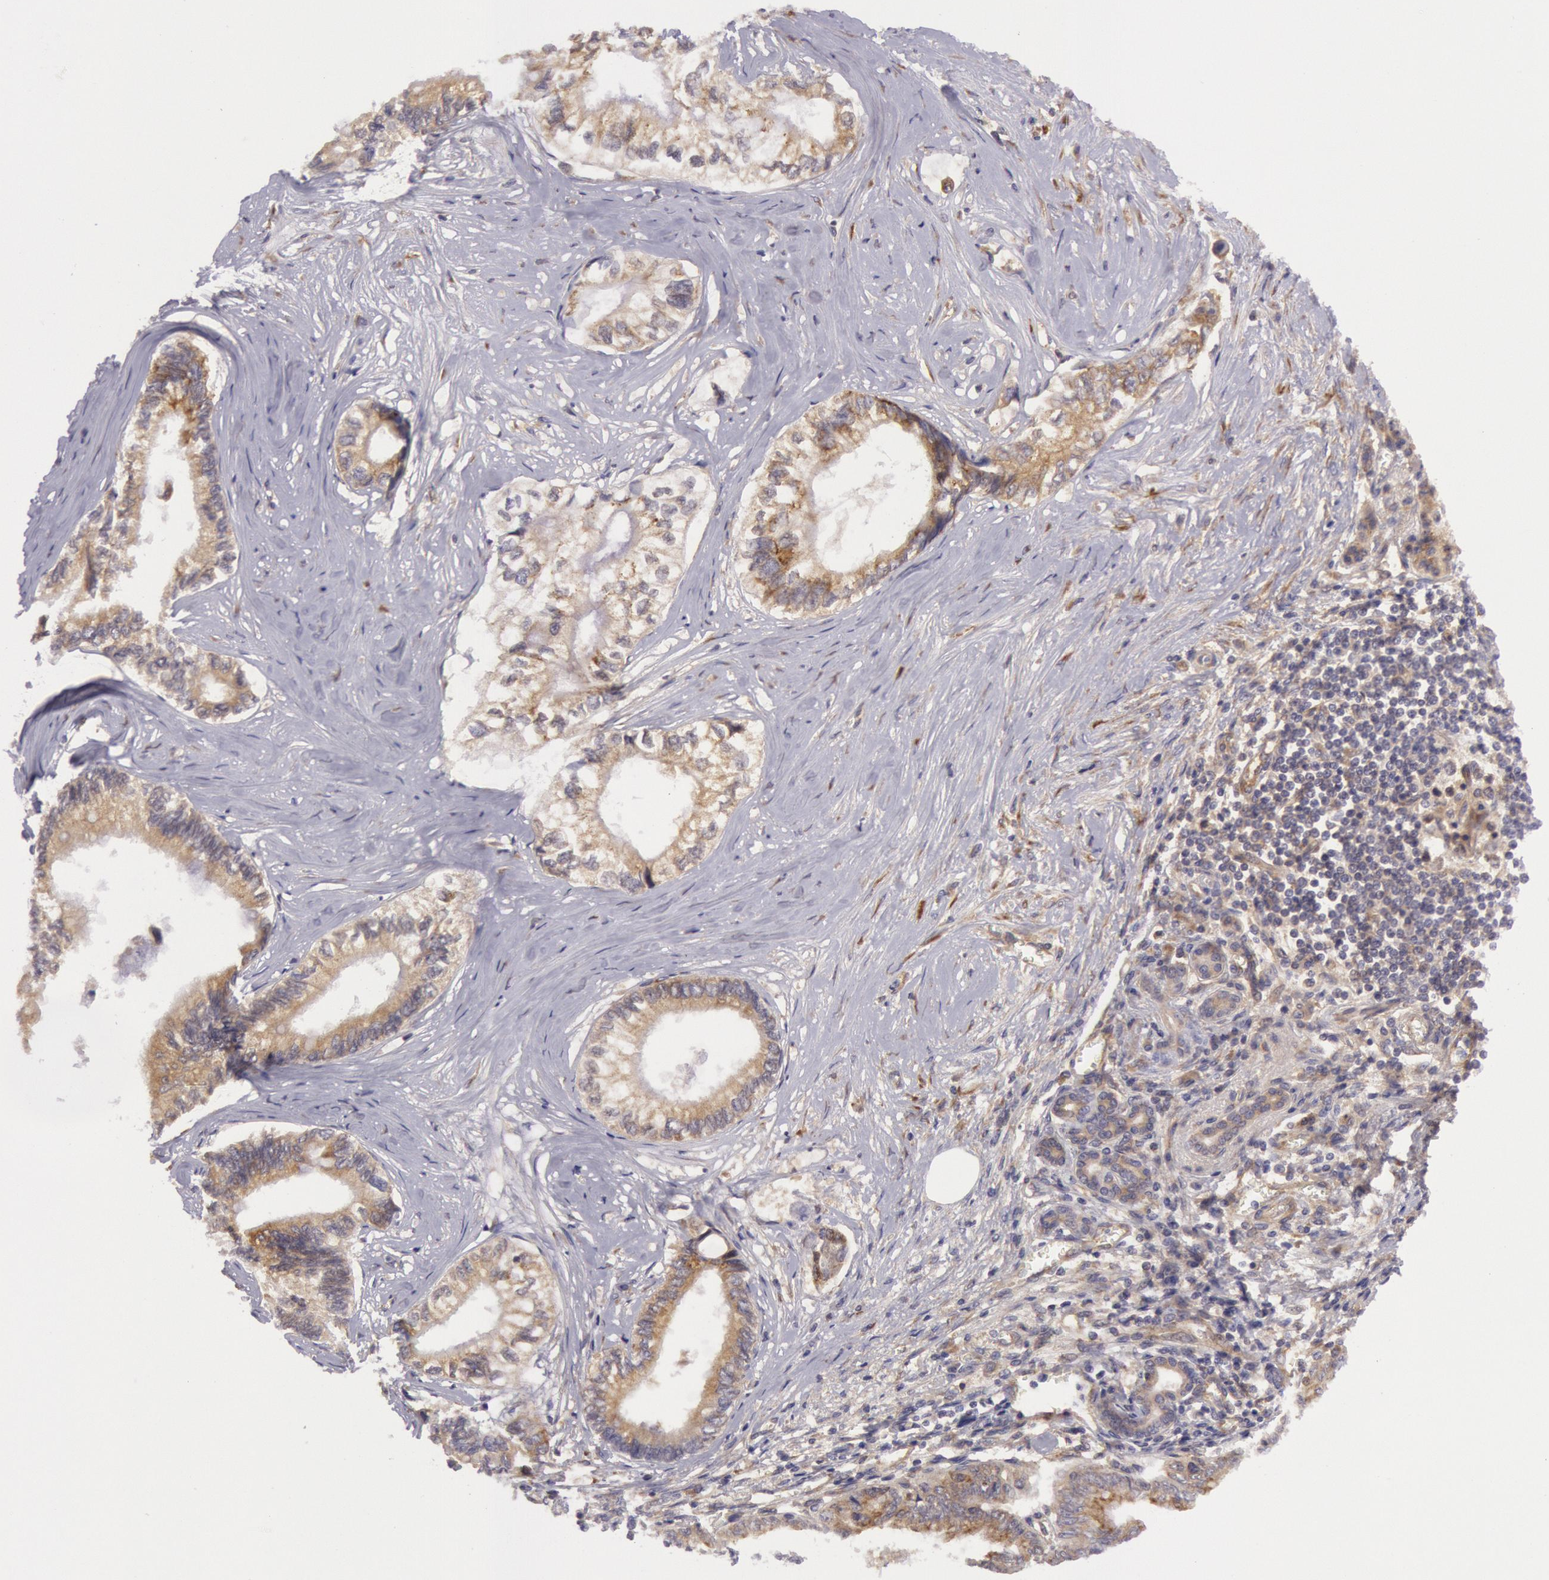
{"staining": {"intensity": "weak", "quantity": "25%-75%", "location": "cytoplasmic/membranous"}, "tissue": "pancreatic cancer", "cell_type": "Tumor cells", "image_type": "cancer", "snomed": [{"axis": "morphology", "description": "Adenocarcinoma, NOS"}, {"axis": "topography", "description": "Pancreas"}], "caption": "A brown stain labels weak cytoplasmic/membranous staining of a protein in pancreatic cancer tumor cells.", "gene": "CHUK", "patient": {"sex": "female", "age": 66}}